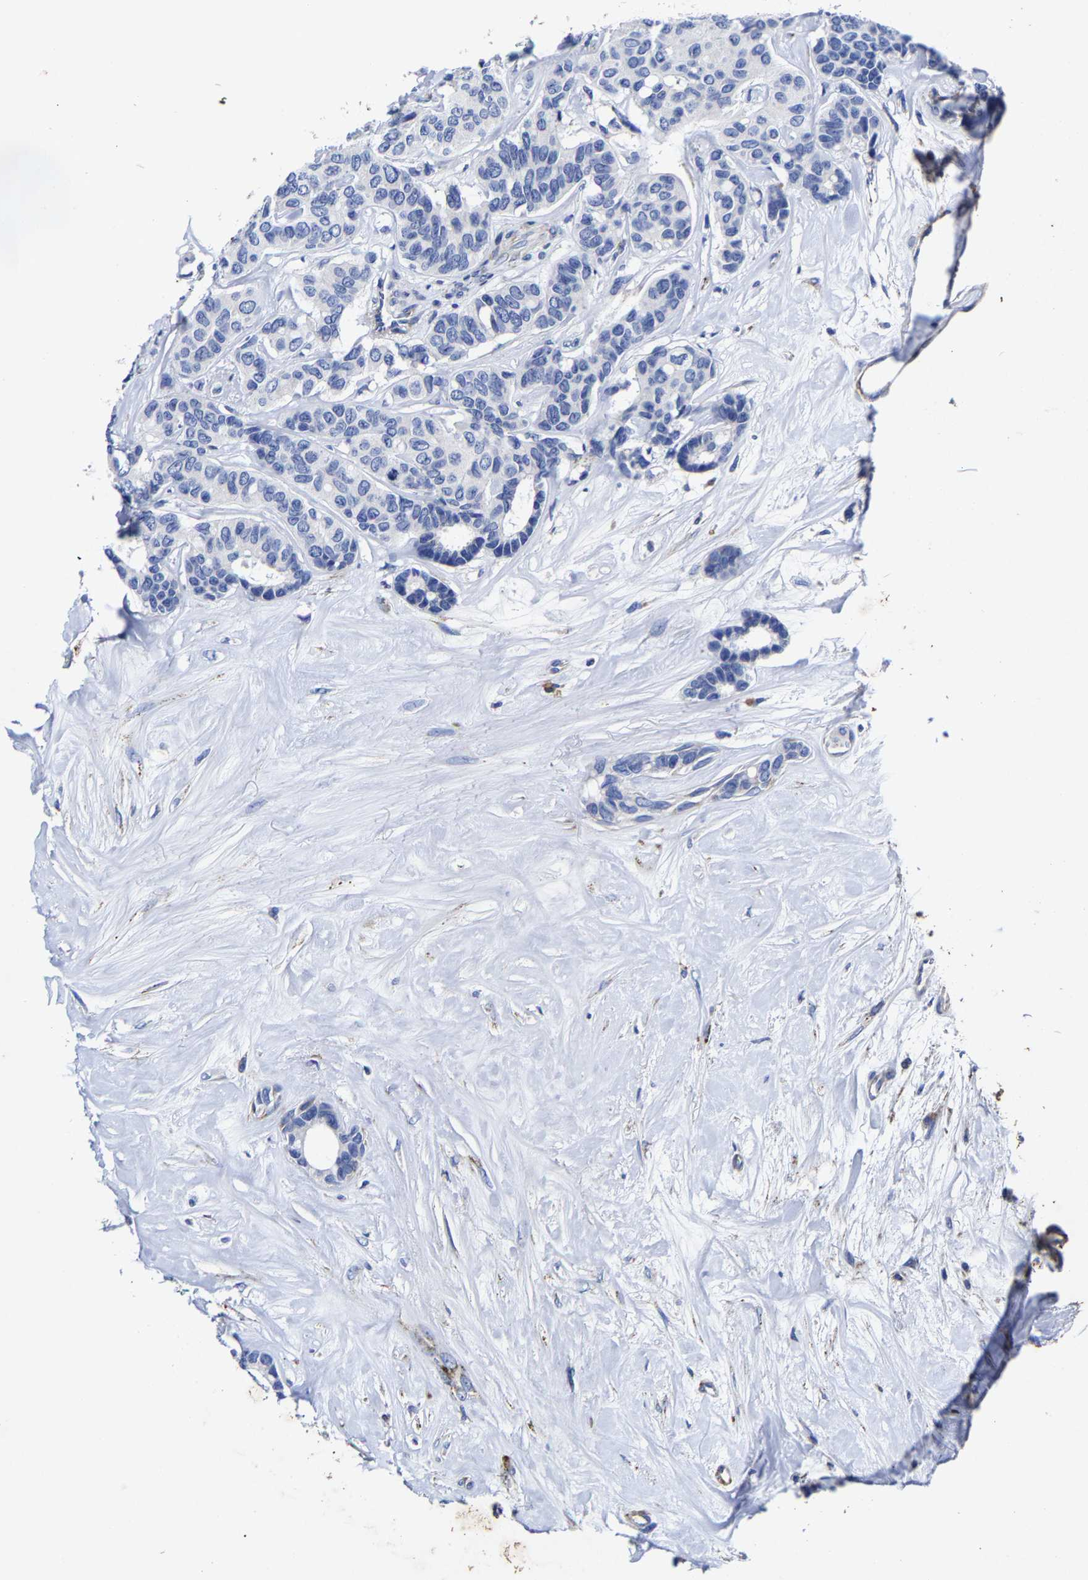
{"staining": {"intensity": "negative", "quantity": "none", "location": "none"}, "tissue": "breast cancer", "cell_type": "Tumor cells", "image_type": "cancer", "snomed": [{"axis": "morphology", "description": "Duct carcinoma"}, {"axis": "topography", "description": "Breast"}], "caption": "IHC of human breast cancer (intraductal carcinoma) reveals no positivity in tumor cells.", "gene": "AASS", "patient": {"sex": "female", "age": 87}}